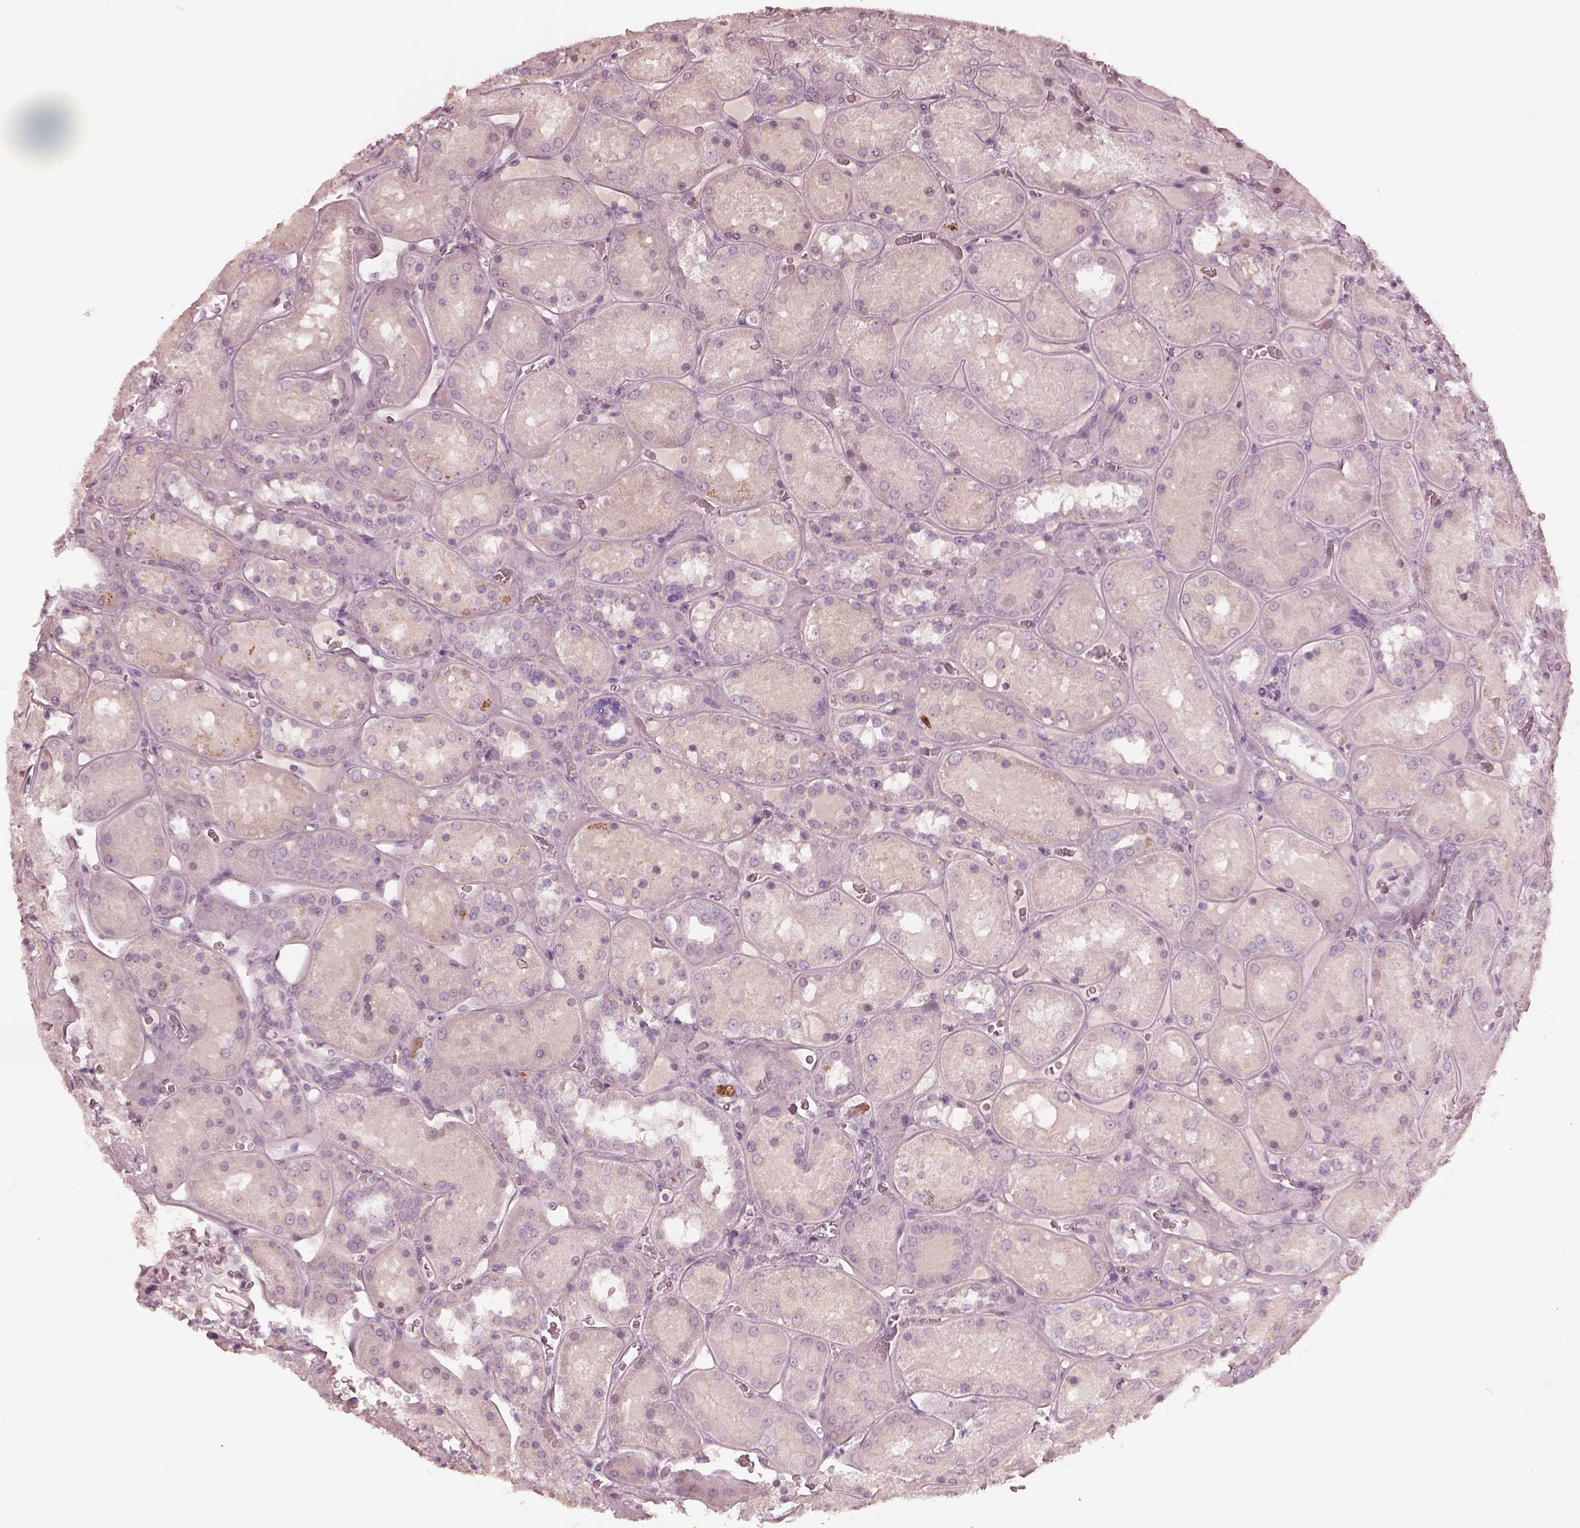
{"staining": {"intensity": "negative", "quantity": "none", "location": "none"}, "tissue": "kidney", "cell_type": "Cells in glomeruli", "image_type": "normal", "snomed": [{"axis": "morphology", "description": "Normal tissue, NOS"}, {"axis": "topography", "description": "Kidney"}], "caption": "An immunohistochemistry micrograph of normal kidney is shown. There is no staining in cells in glomeruli of kidney. The staining was performed using DAB (3,3'-diaminobenzidine) to visualize the protein expression in brown, while the nuclei were stained in blue with hematoxylin (Magnification: 20x).", "gene": "ADRB3", "patient": {"sex": "male", "age": 73}}